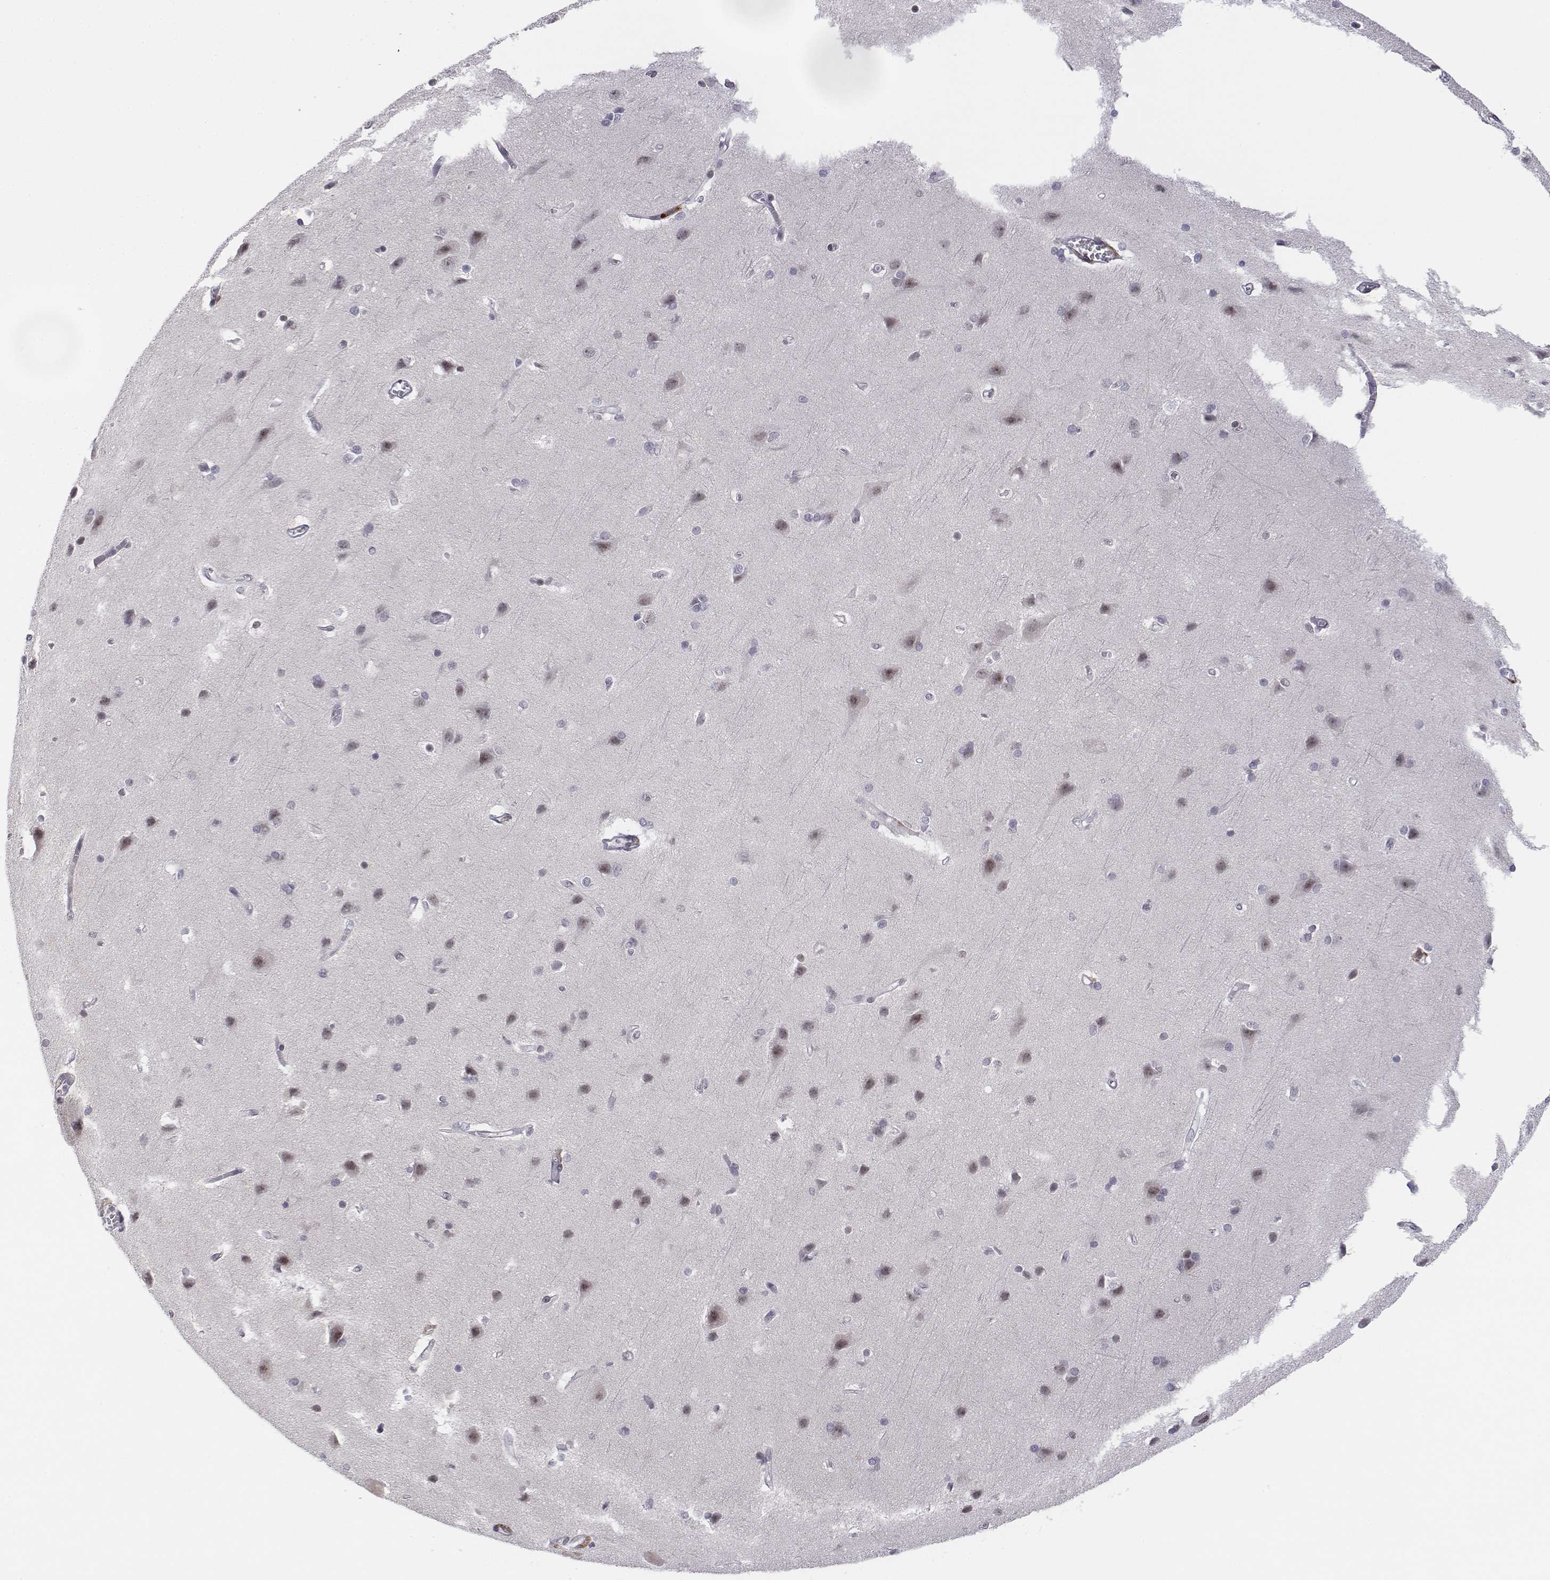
{"staining": {"intensity": "negative", "quantity": "none", "location": "none"}, "tissue": "cerebral cortex", "cell_type": "Endothelial cells", "image_type": "normal", "snomed": [{"axis": "morphology", "description": "Normal tissue, NOS"}, {"axis": "topography", "description": "Cerebral cortex"}], "caption": "The immunohistochemistry (IHC) photomicrograph has no significant expression in endothelial cells of cerebral cortex. Nuclei are stained in blue.", "gene": "CD14", "patient": {"sex": "male", "age": 37}}